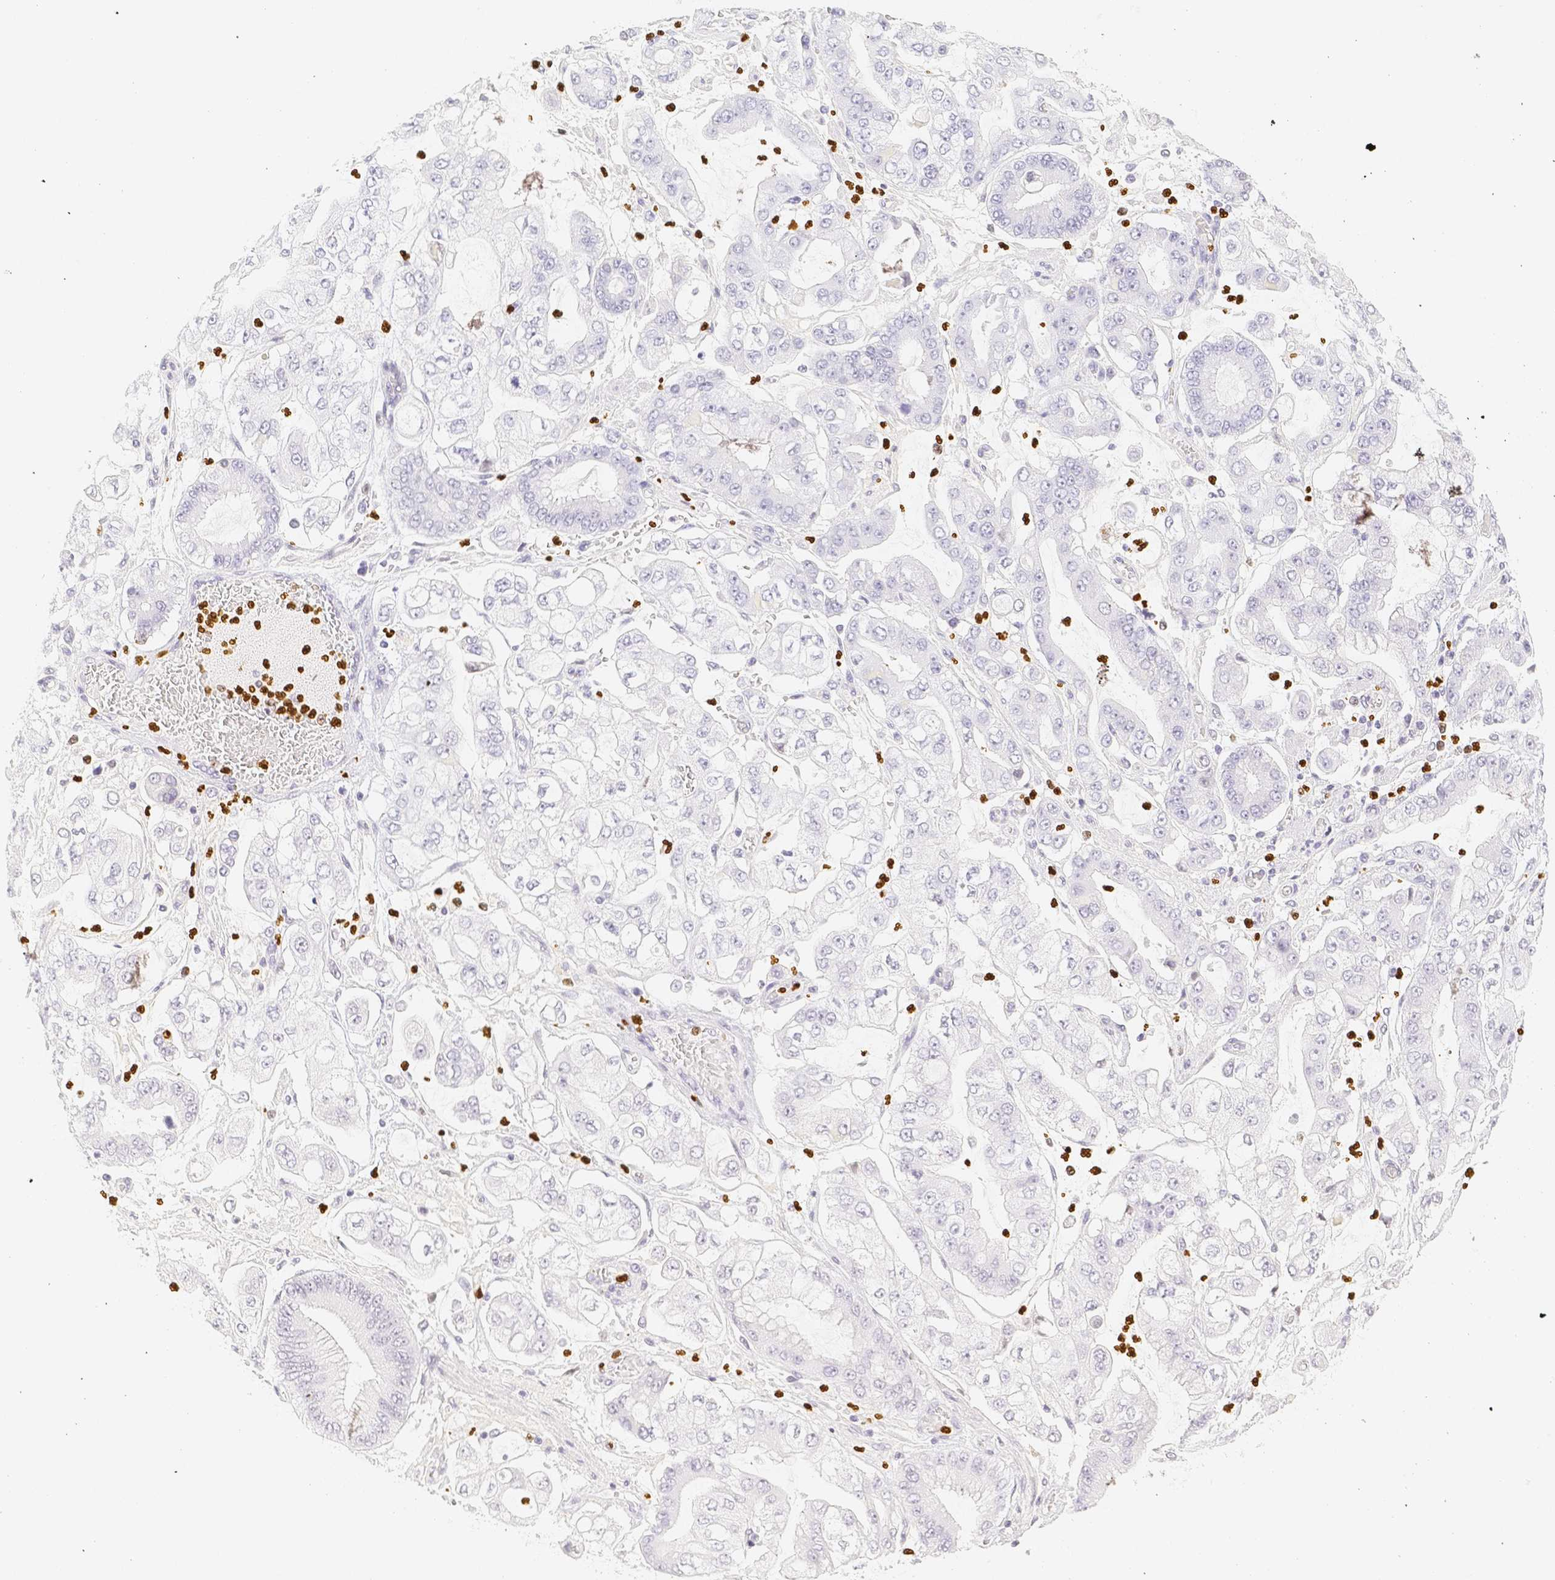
{"staining": {"intensity": "negative", "quantity": "none", "location": "none"}, "tissue": "stomach cancer", "cell_type": "Tumor cells", "image_type": "cancer", "snomed": [{"axis": "morphology", "description": "Adenocarcinoma, NOS"}, {"axis": "topography", "description": "Stomach"}], "caption": "An IHC photomicrograph of stomach adenocarcinoma is shown. There is no staining in tumor cells of stomach adenocarcinoma. Brightfield microscopy of immunohistochemistry (IHC) stained with DAB (brown) and hematoxylin (blue), captured at high magnification.", "gene": "PADI4", "patient": {"sex": "male", "age": 76}}